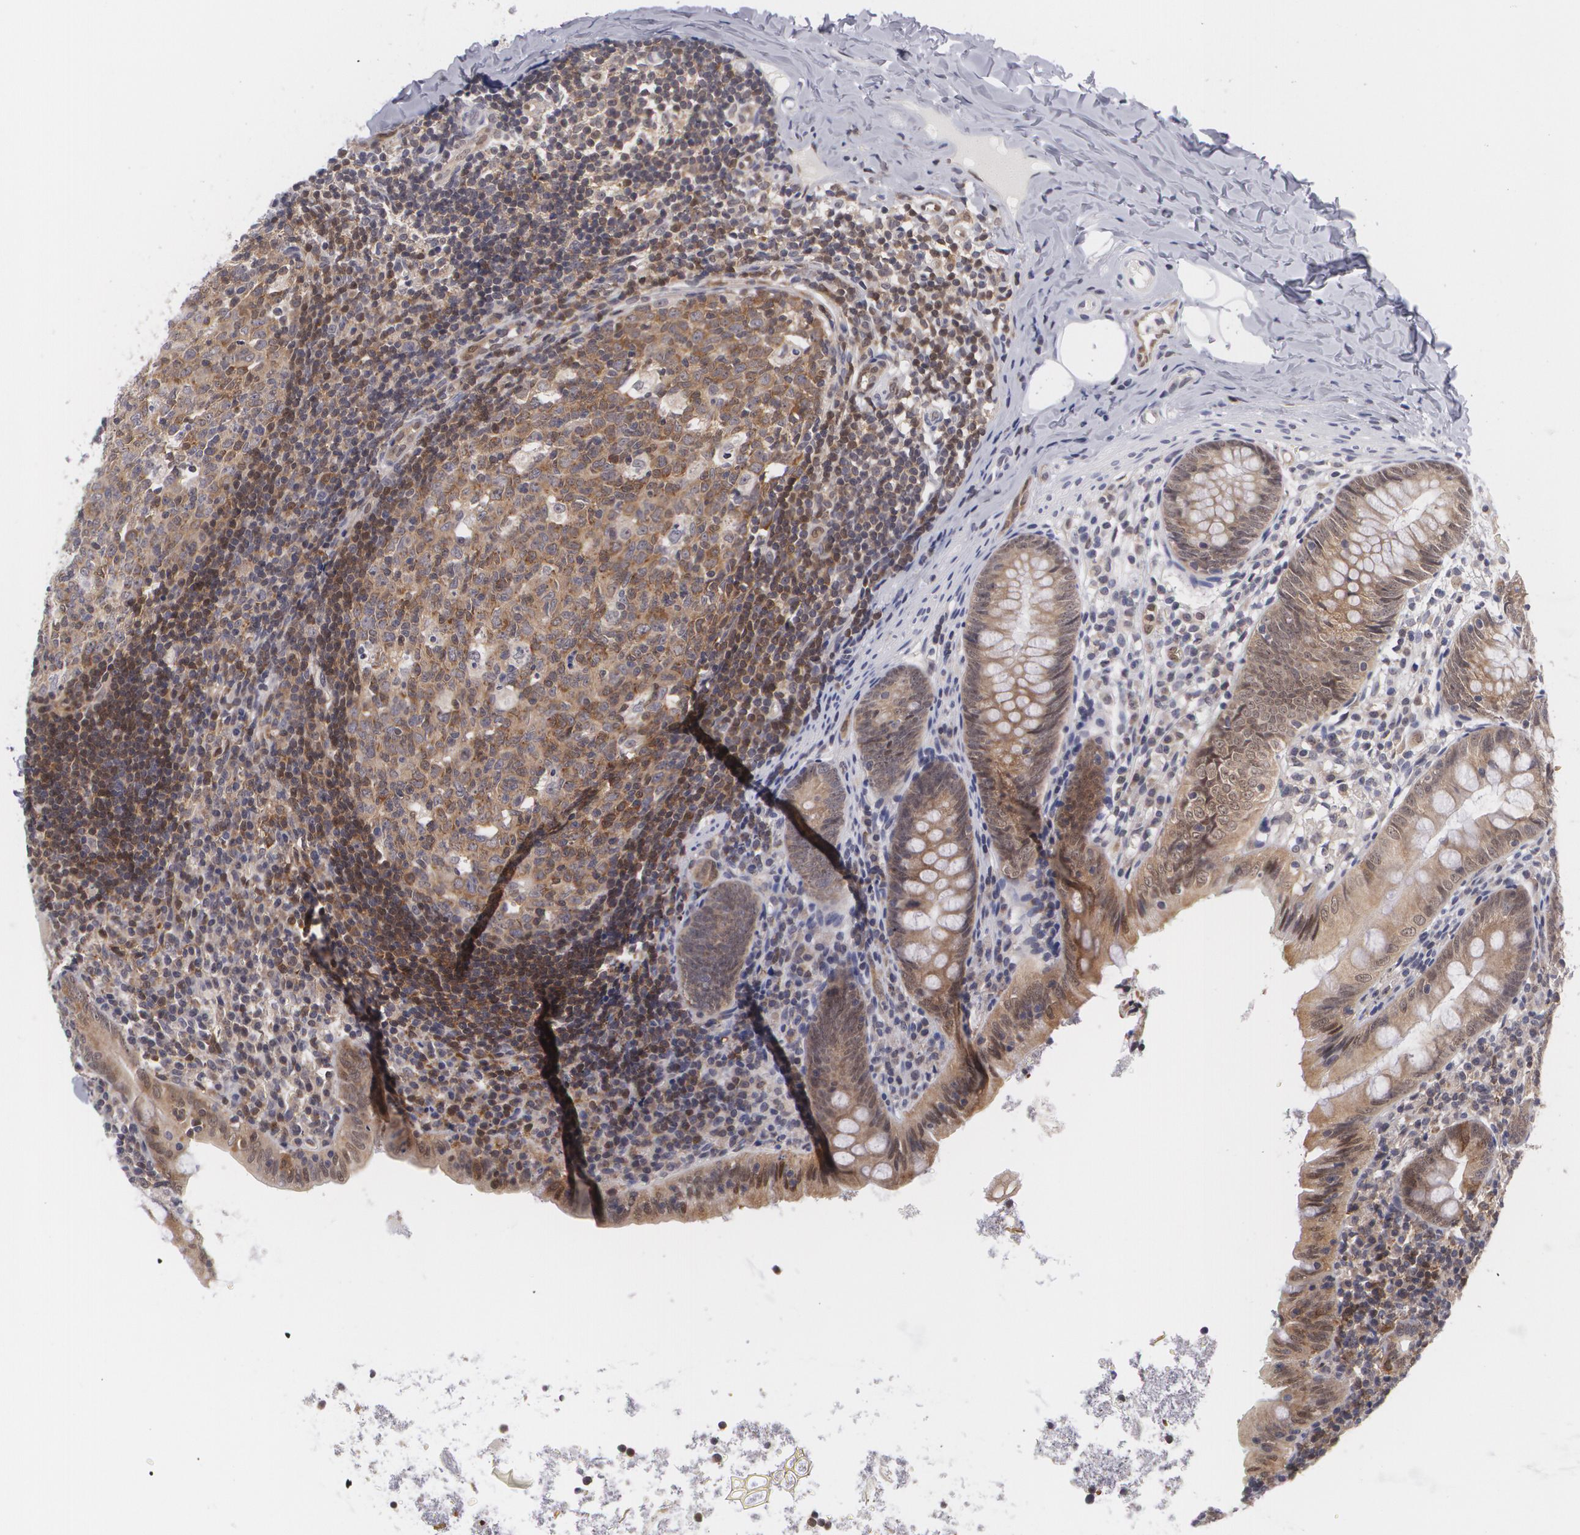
{"staining": {"intensity": "moderate", "quantity": ">75%", "location": "cytoplasmic/membranous"}, "tissue": "appendix", "cell_type": "Glandular cells", "image_type": "normal", "snomed": [{"axis": "morphology", "description": "Normal tissue, NOS"}, {"axis": "topography", "description": "Appendix"}], "caption": "Glandular cells exhibit moderate cytoplasmic/membranous expression in approximately >75% of cells in normal appendix. (brown staining indicates protein expression, while blue staining denotes nuclei).", "gene": "BCL10", "patient": {"sex": "male", "age": 7}}